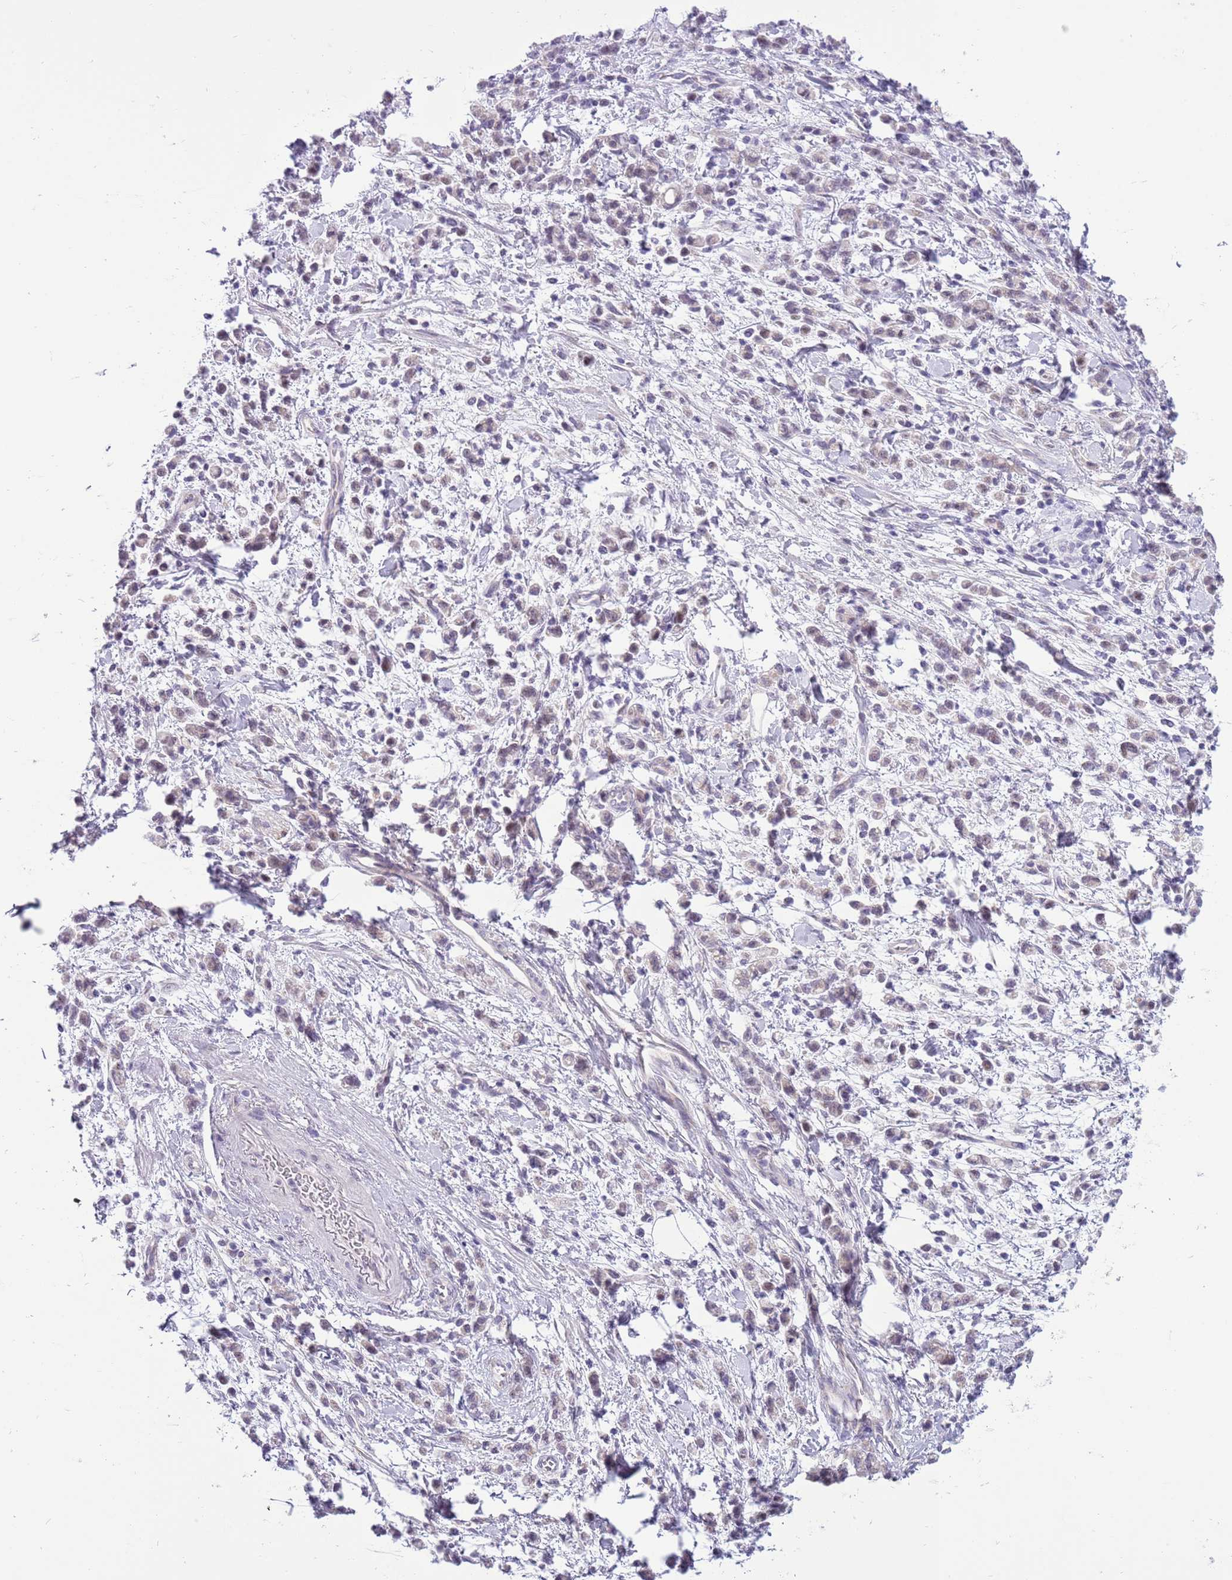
{"staining": {"intensity": "negative", "quantity": "none", "location": "none"}, "tissue": "stomach cancer", "cell_type": "Tumor cells", "image_type": "cancer", "snomed": [{"axis": "morphology", "description": "Adenocarcinoma, NOS"}, {"axis": "topography", "description": "Stomach"}], "caption": "IHC of human stomach cancer (adenocarcinoma) displays no expression in tumor cells. (Brightfield microscopy of DAB IHC at high magnification).", "gene": "FAM120C", "patient": {"sex": "male", "age": 76}}